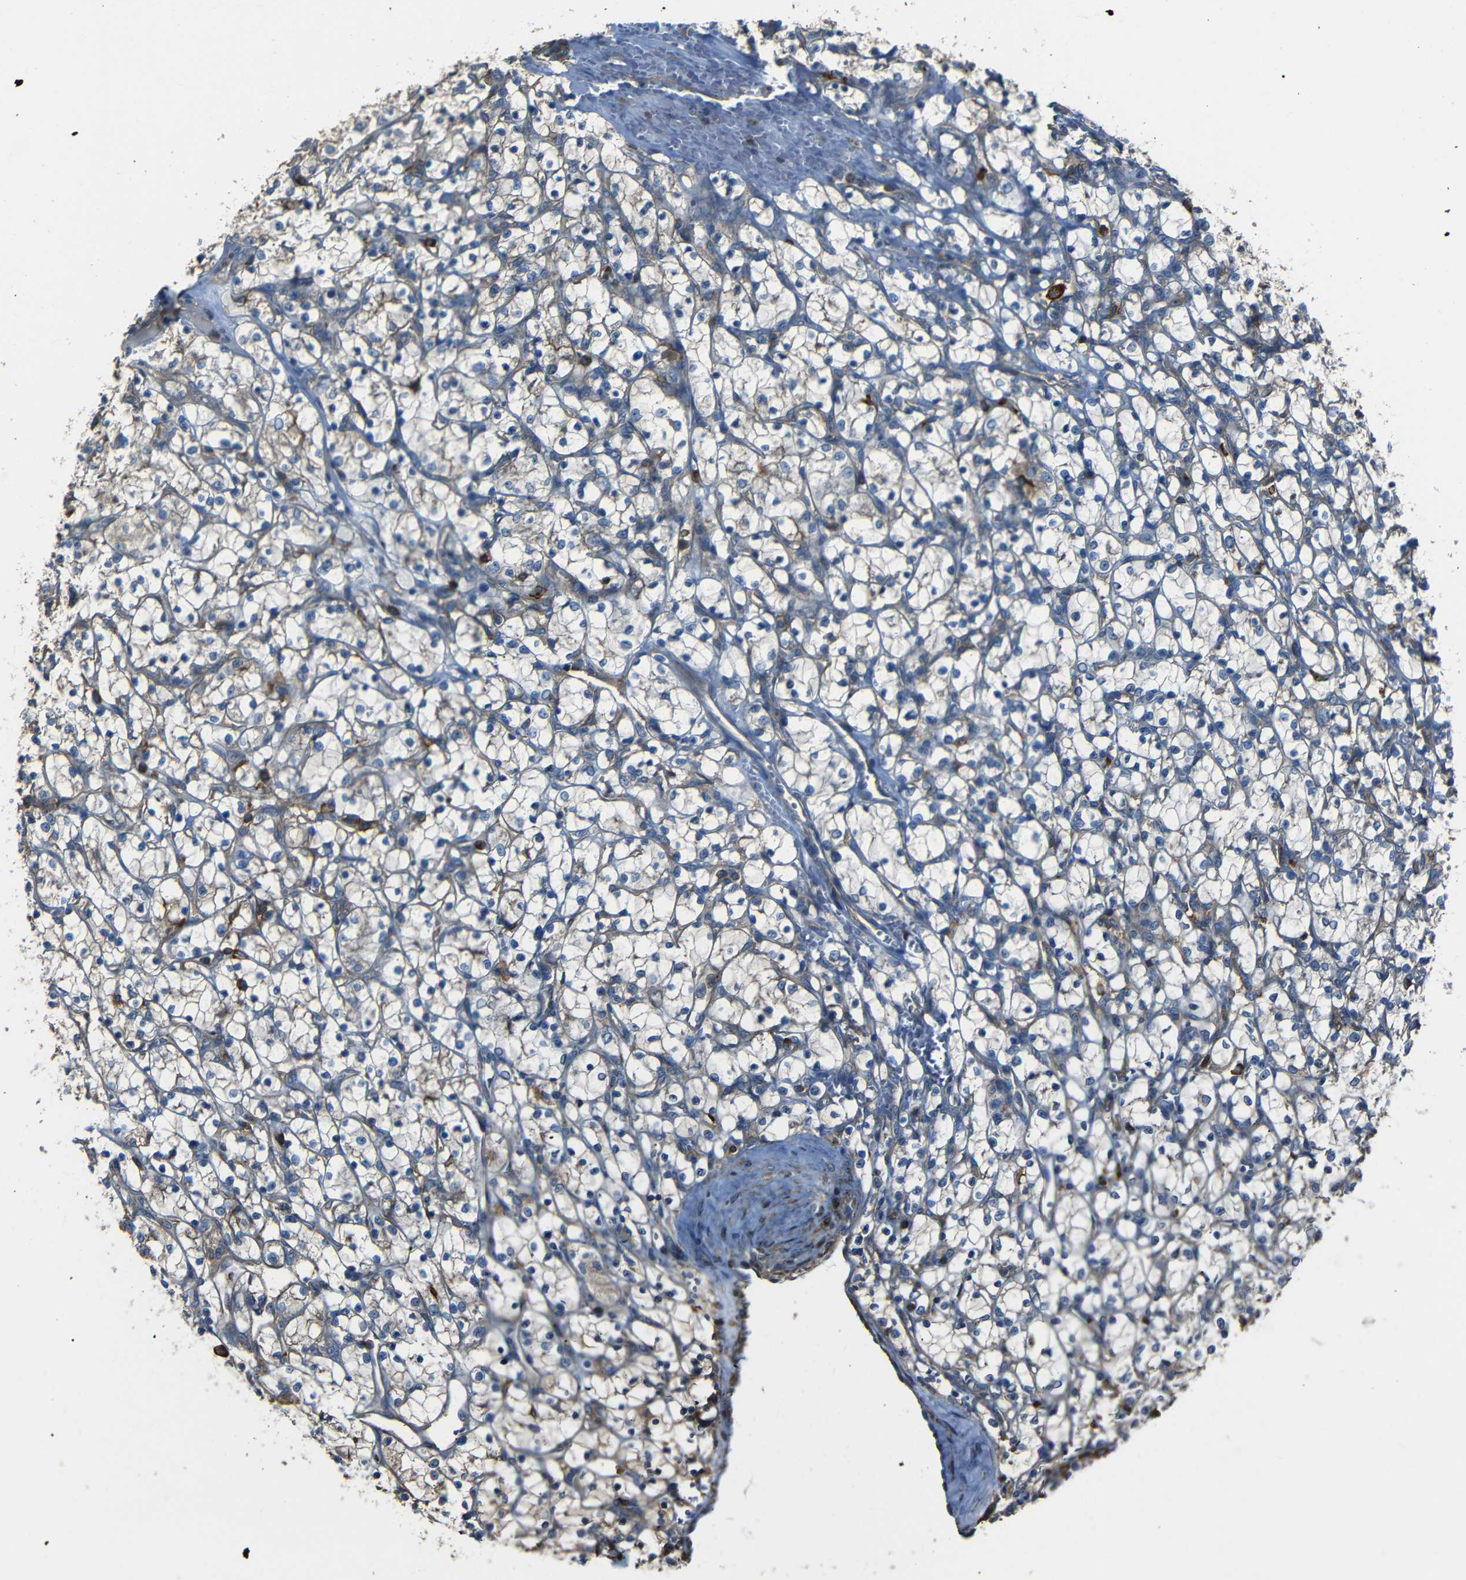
{"staining": {"intensity": "negative", "quantity": "none", "location": "none"}, "tissue": "renal cancer", "cell_type": "Tumor cells", "image_type": "cancer", "snomed": [{"axis": "morphology", "description": "Adenocarcinoma, NOS"}, {"axis": "topography", "description": "Kidney"}], "caption": "This is an immunohistochemistry histopathology image of human renal cancer (adenocarcinoma). There is no positivity in tumor cells.", "gene": "ADGRE5", "patient": {"sex": "female", "age": 69}}